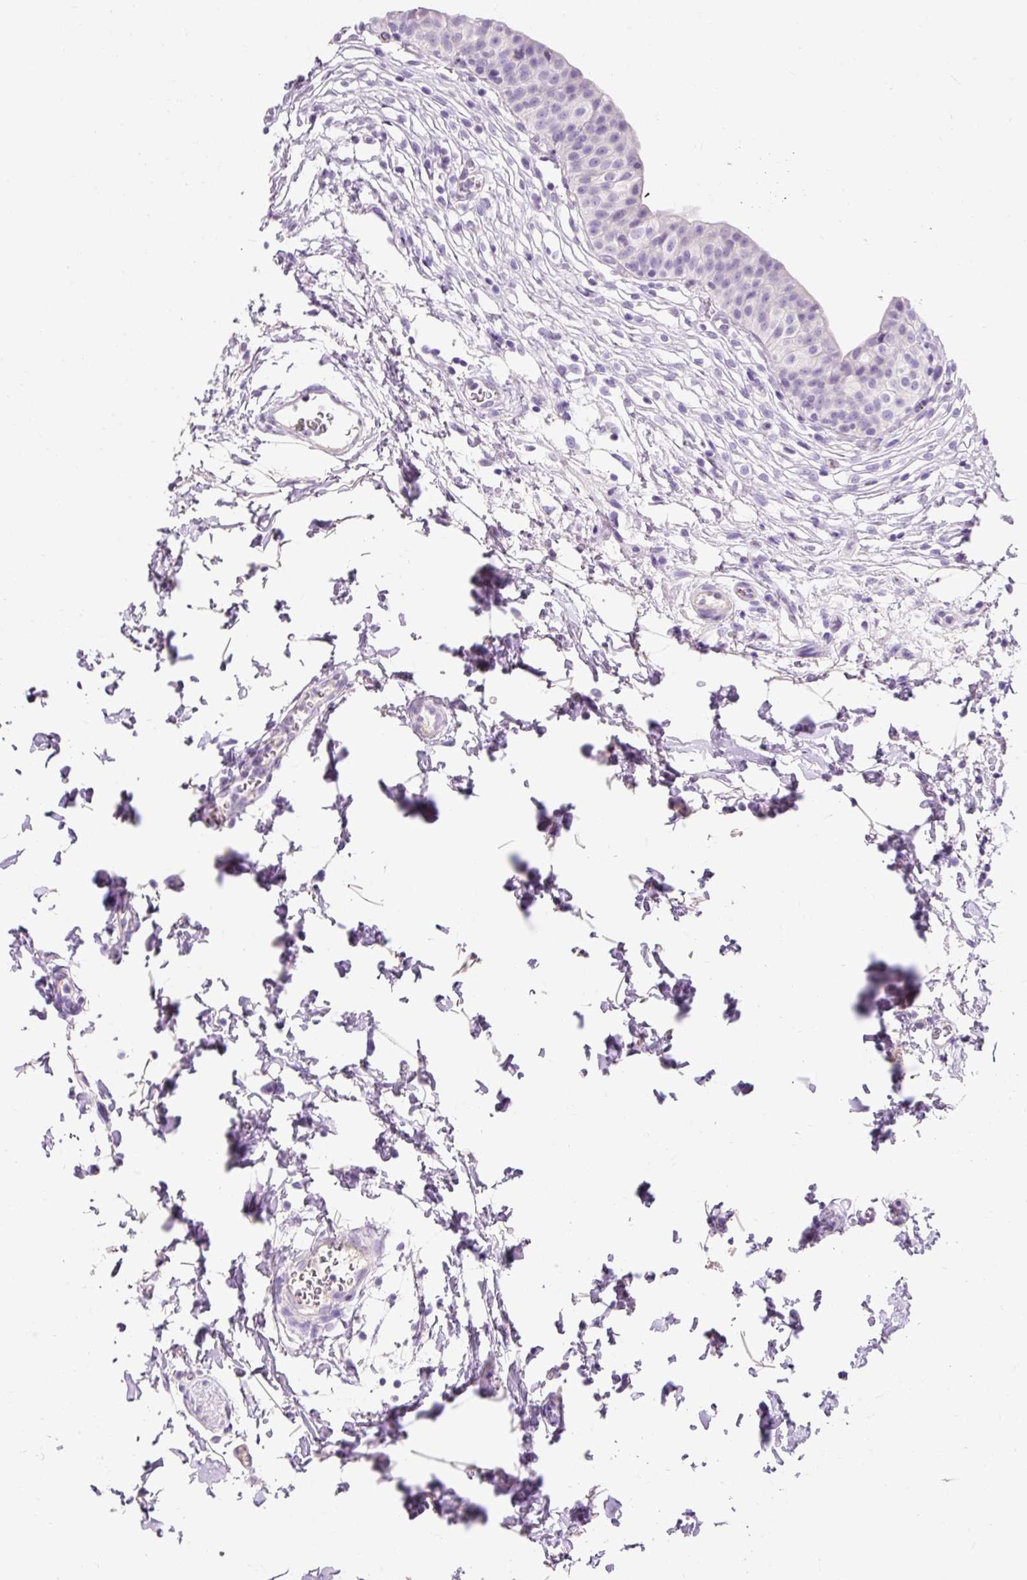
{"staining": {"intensity": "negative", "quantity": "none", "location": "none"}, "tissue": "urinary bladder", "cell_type": "Urothelial cells", "image_type": "normal", "snomed": [{"axis": "morphology", "description": "Normal tissue, NOS"}, {"axis": "topography", "description": "Urinary bladder"}, {"axis": "topography", "description": "Peripheral nerve tissue"}], "caption": "Immunohistochemistry of unremarkable urinary bladder reveals no expression in urothelial cells. The staining is performed using DAB (3,3'-diaminobenzidine) brown chromogen with nuclei counter-stained in using hematoxylin.", "gene": "TMEM213", "patient": {"sex": "male", "age": 55}}